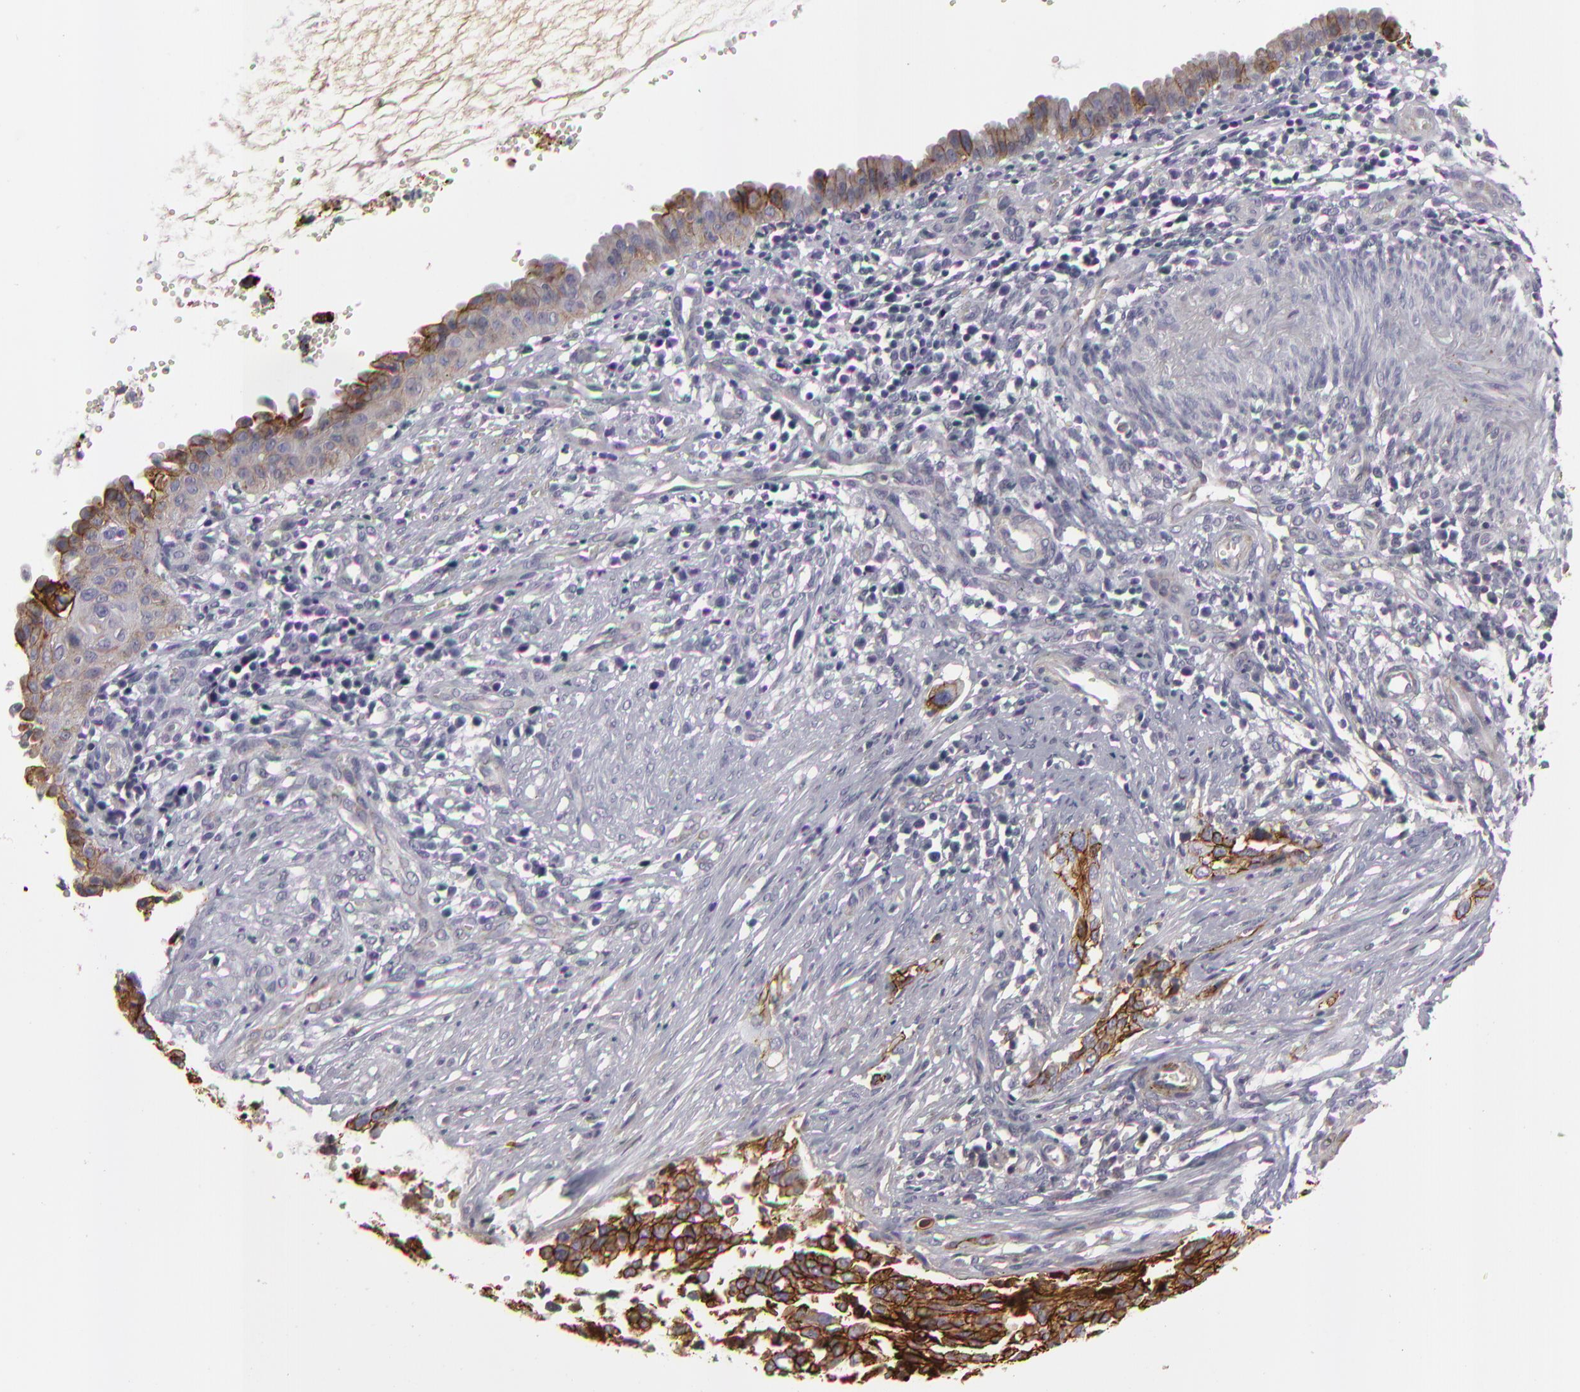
{"staining": {"intensity": "moderate", "quantity": ">75%", "location": "cytoplasmic/membranous"}, "tissue": "cervical cancer", "cell_type": "Tumor cells", "image_type": "cancer", "snomed": [{"axis": "morphology", "description": "Normal tissue, NOS"}, {"axis": "morphology", "description": "Squamous cell carcinoma, NOS"}, {"axis": "topography", "description": "Cervix"}], "caption": "Immunohistochemical staining of human squamous cell carcinoma (cervical) exhibits medium levels of moderate cytoplasmic/membranous expression in approximately >75% of tumor cells.", "gene": "ALCAM", "patient": {"sex": "female", "age": 45}}